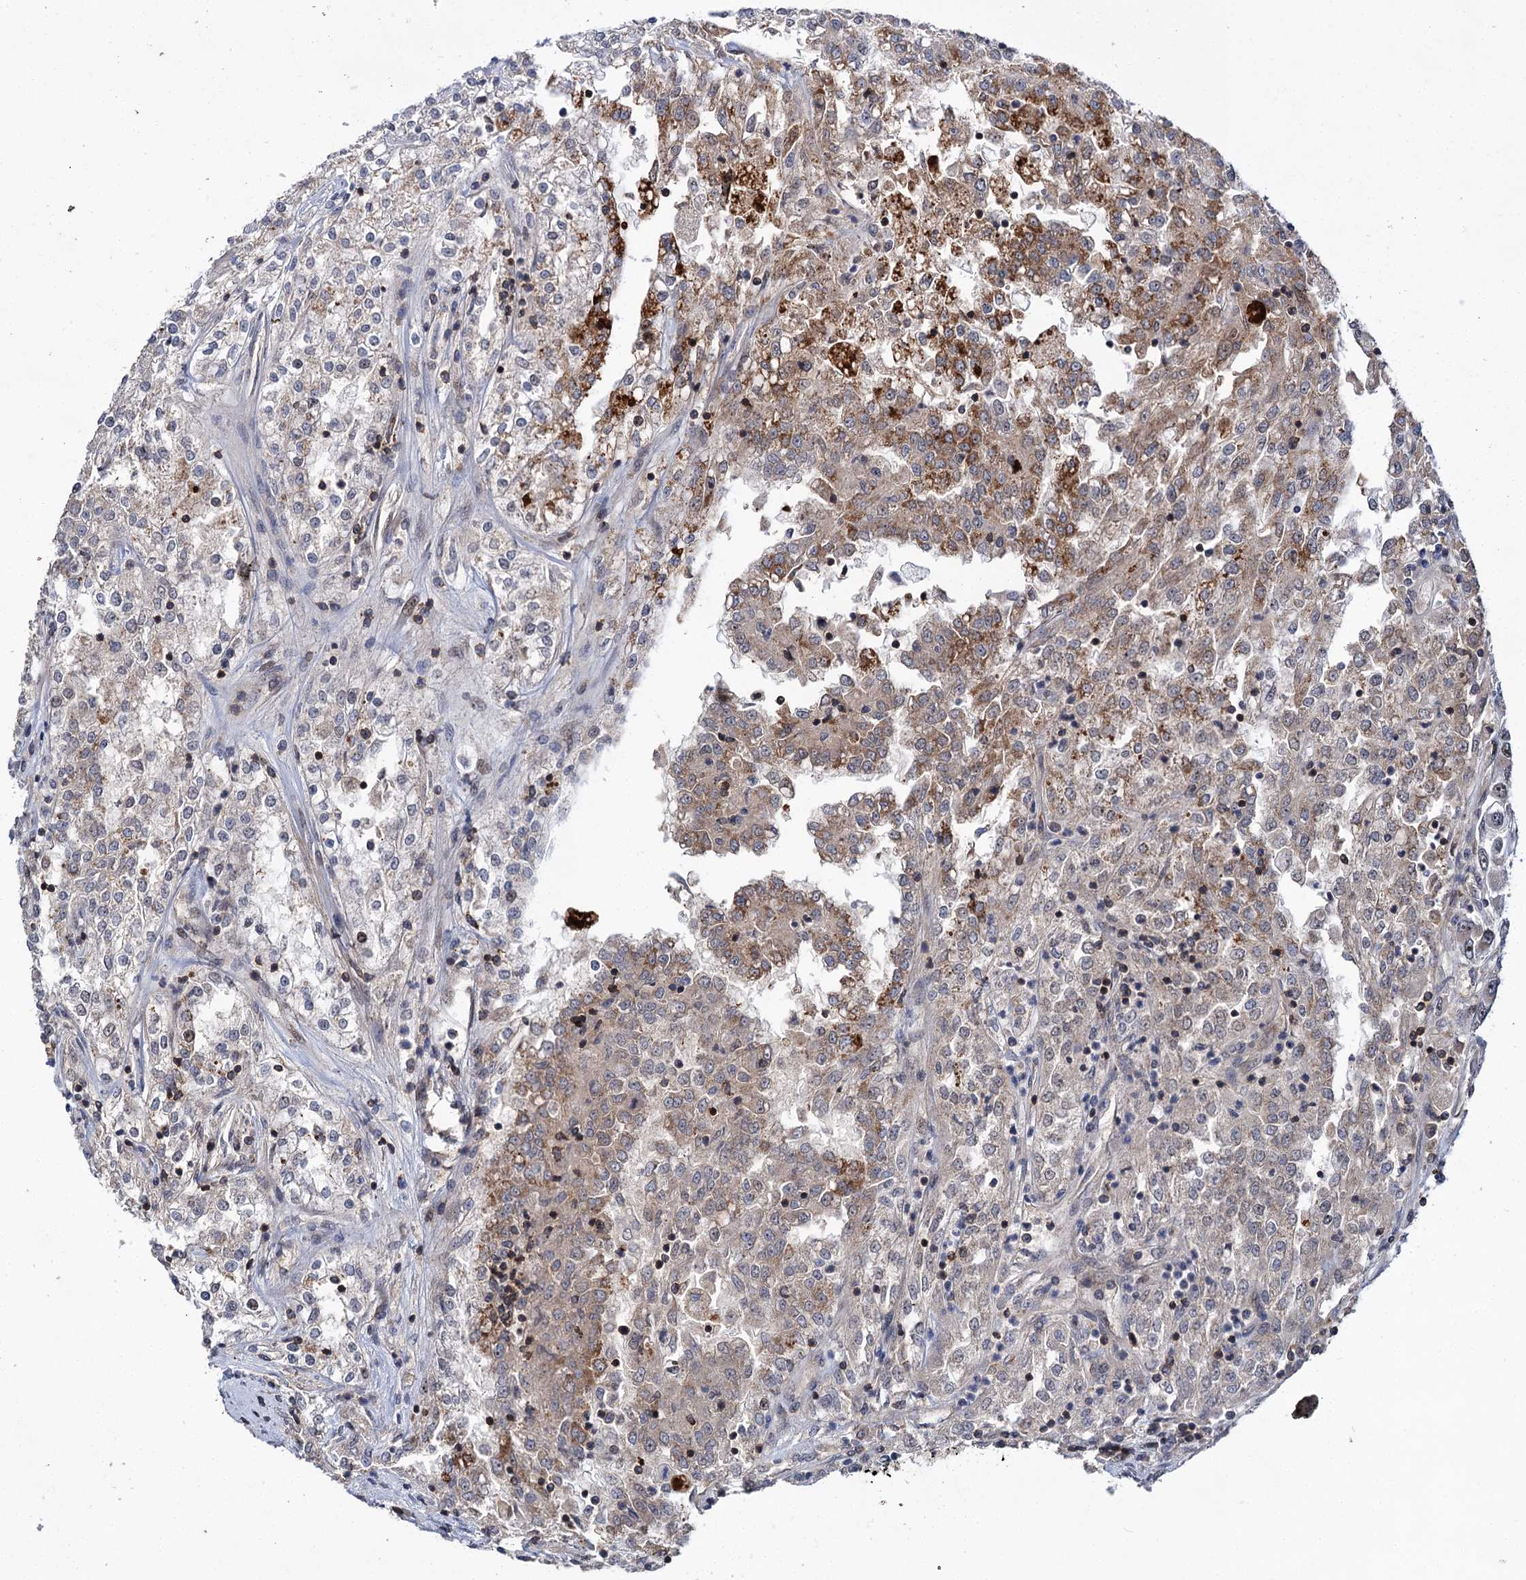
{"staining": {"intensity": "moderate", "quantity": "<25%", "location": "cytoplasmic/membranous"}, "tissue": "renal cancer", "cell_type": "Tumor cells", "image_type": "cancer", "snomed": [{"axis": "morphology", "description": "Adenocarcinoma, NOS"}, {"axis": "topography", "description": "Kidney"}], "caption": "Human adenocarcinoma (renal) stained with a protein marker demonstrates moderate staining in tumor cells.", "gene": "ABLIM1", "patient": {"sex": "female", "age": 52}}